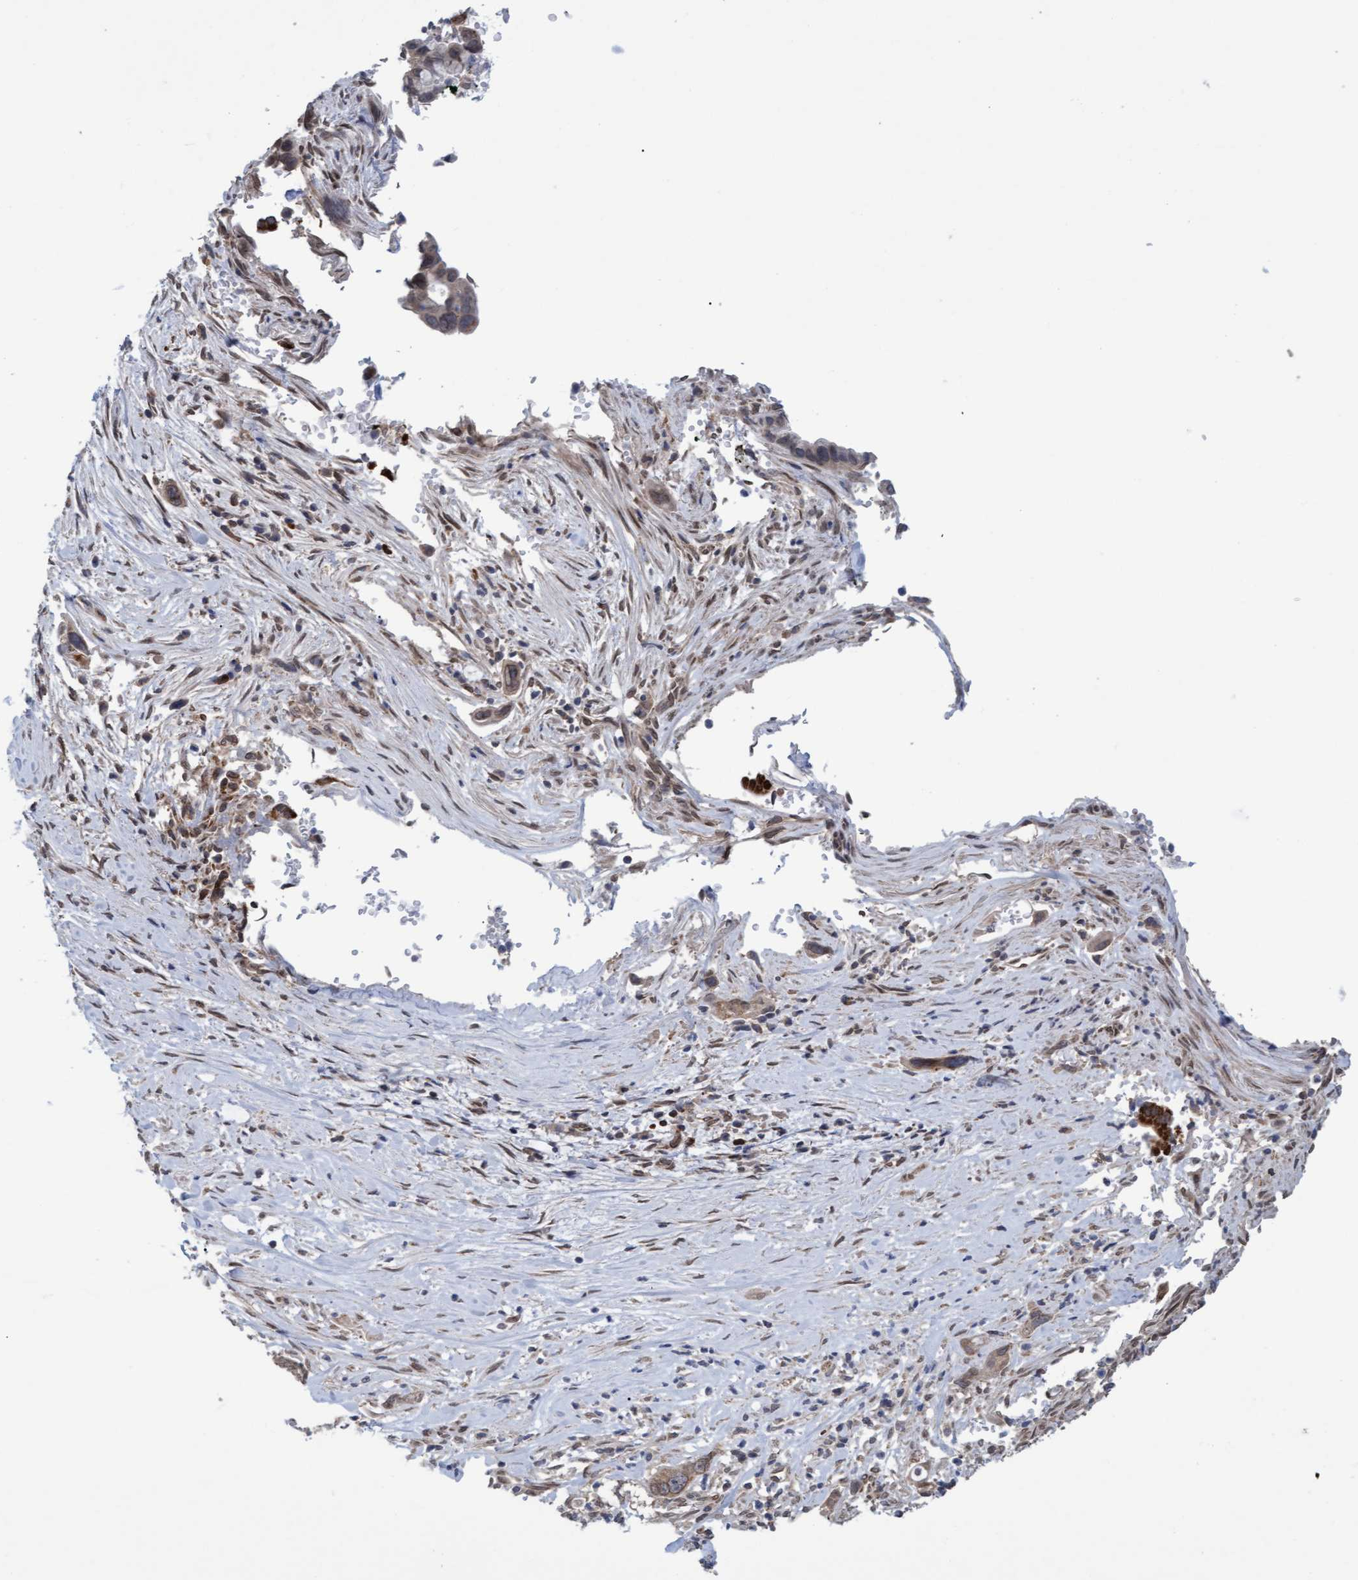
{"staining": {"intensity": "weak", "quantity": ">75%", "location": "cytoplasmic/membranous"}, "tissue": "pancreatic cancer", "cell_type": "Tumor cells", "image_type": "cancer", "snomed": [{"axis": "morphology", "description": "Adenocarcinoma, NOS"}, {"axis": "topography", "description": "Pancreas"}], "caption": "Protein staining reveals weak cytoplasmic/membranous positivity in about >75% of tumor cells in adenocarcinoma (pancreatic). Nuclei are stained in blue.", "gene": "MGLL", "patient": {"sex": "female", "age": 70}}